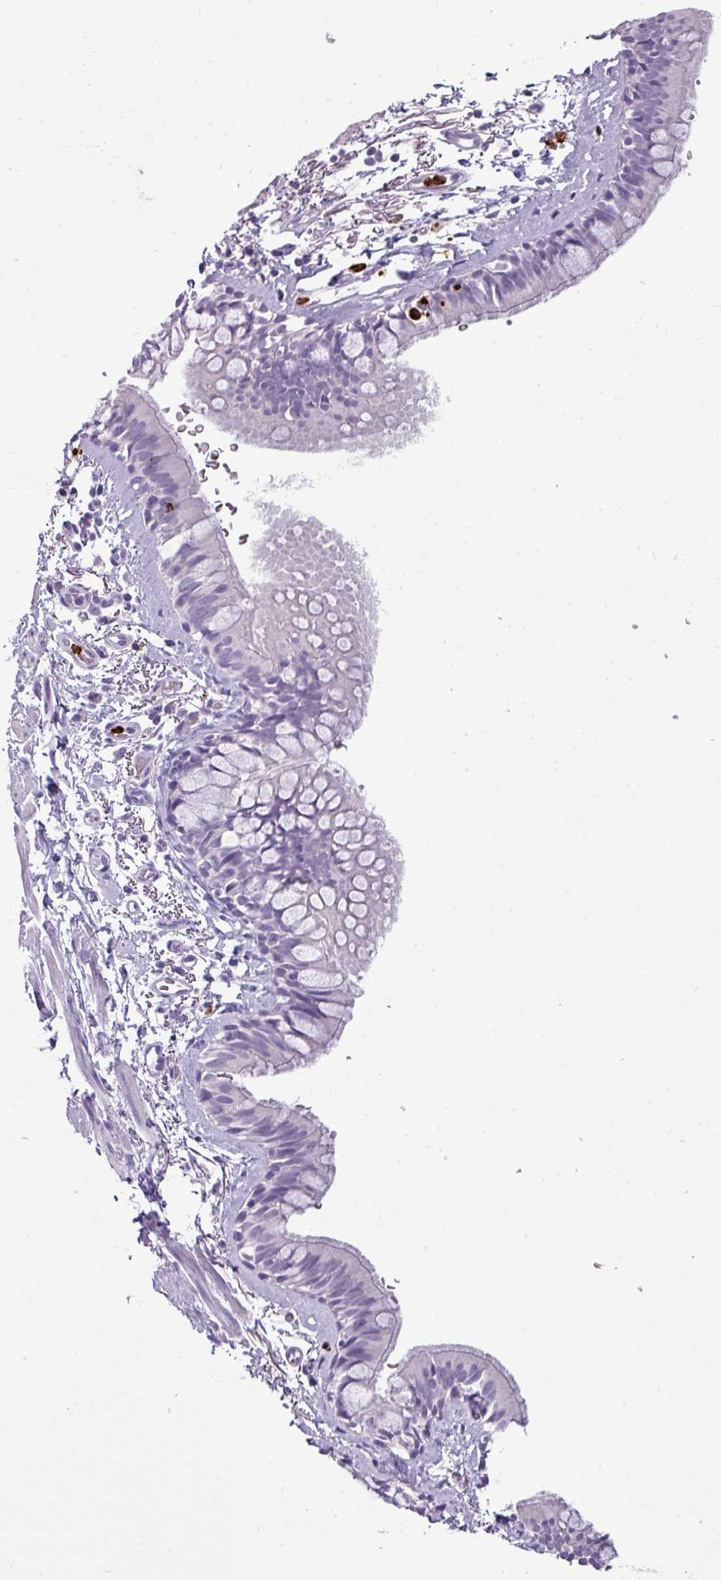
{"staining": {"intensity": "negative", "quantity": "none", "location": "none"}, "tissue": "bronchus", "cell_type": "Respiratory epithelial cells", "image_type": "normal", "snomed": [{"axis": "morphology", "description": "Normal tissue, NOS"}, {"axis": "topography", "description": "Bronchus"}], "caption": "IHC micrograph of unremarkable bronchus: bronchus stained with DAB (3,3'-diaminobenzidine) shows no significant protein positivity in respiratory epithelial cells.", "gene": "CTSG", "patient": {"sex": "male", "age": 67}}